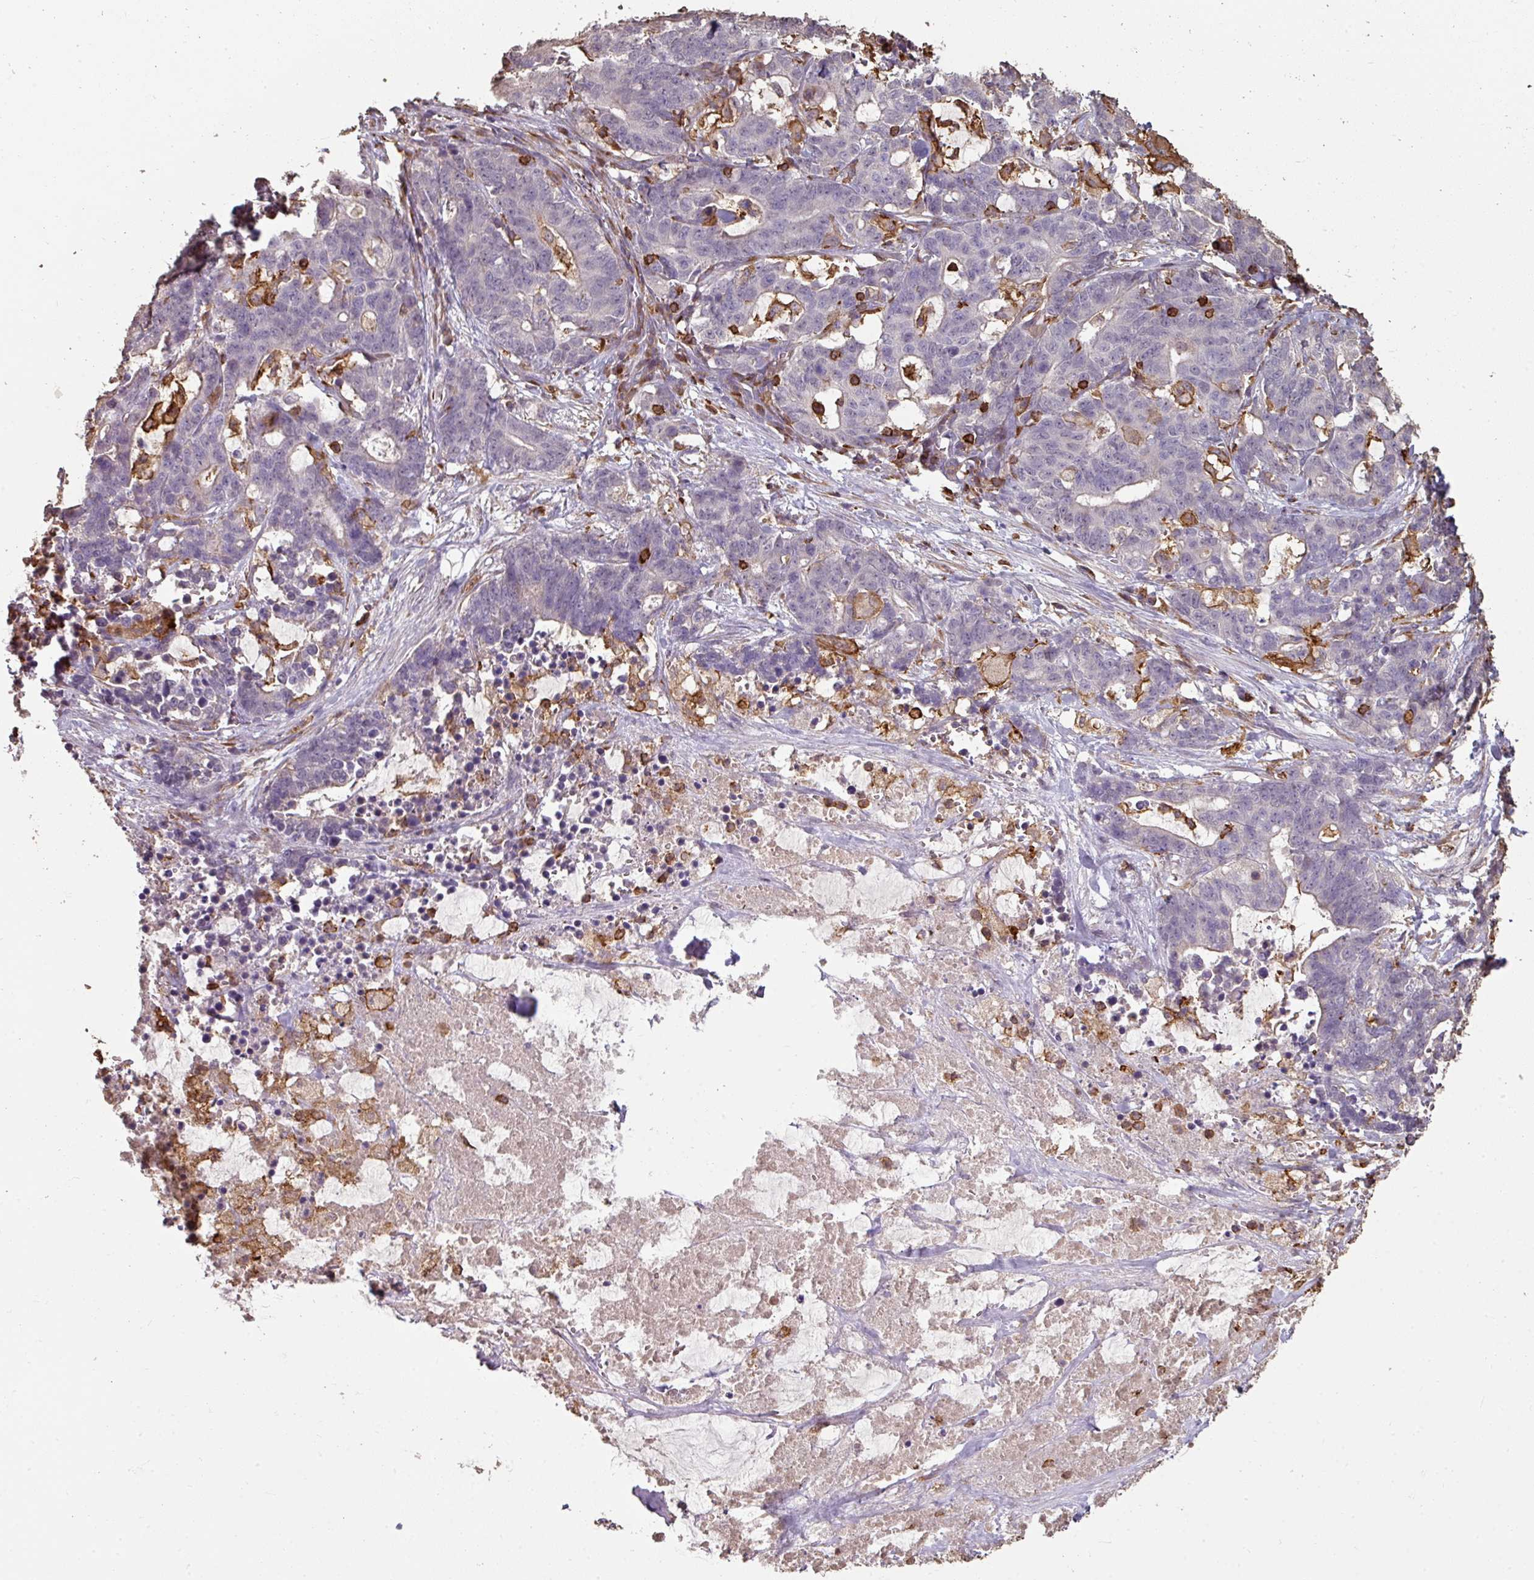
{"staining": {"intensity": "negative", "quantity": "none", "location": "none"}, "tissue": "stomach cancer", "cell_type": "Tumor cells", "image_type": "cancer", "snomed": [{"axis": "morphology", "description": "Normal tissue, NOS"}, {"axis": "morphology", "description": "Adenocarcinoma, NOS"}, {"axis": "topography", "description": "Stomach"}], "caption": "A histopathology image of stomach cancer (adenocarcinoma) stained for a protein shows no brown staining in tumor cells. Nuclei are stained in blue.", "gene": "OLFML2B", "patient": {"sex": "female", "age": 64}}